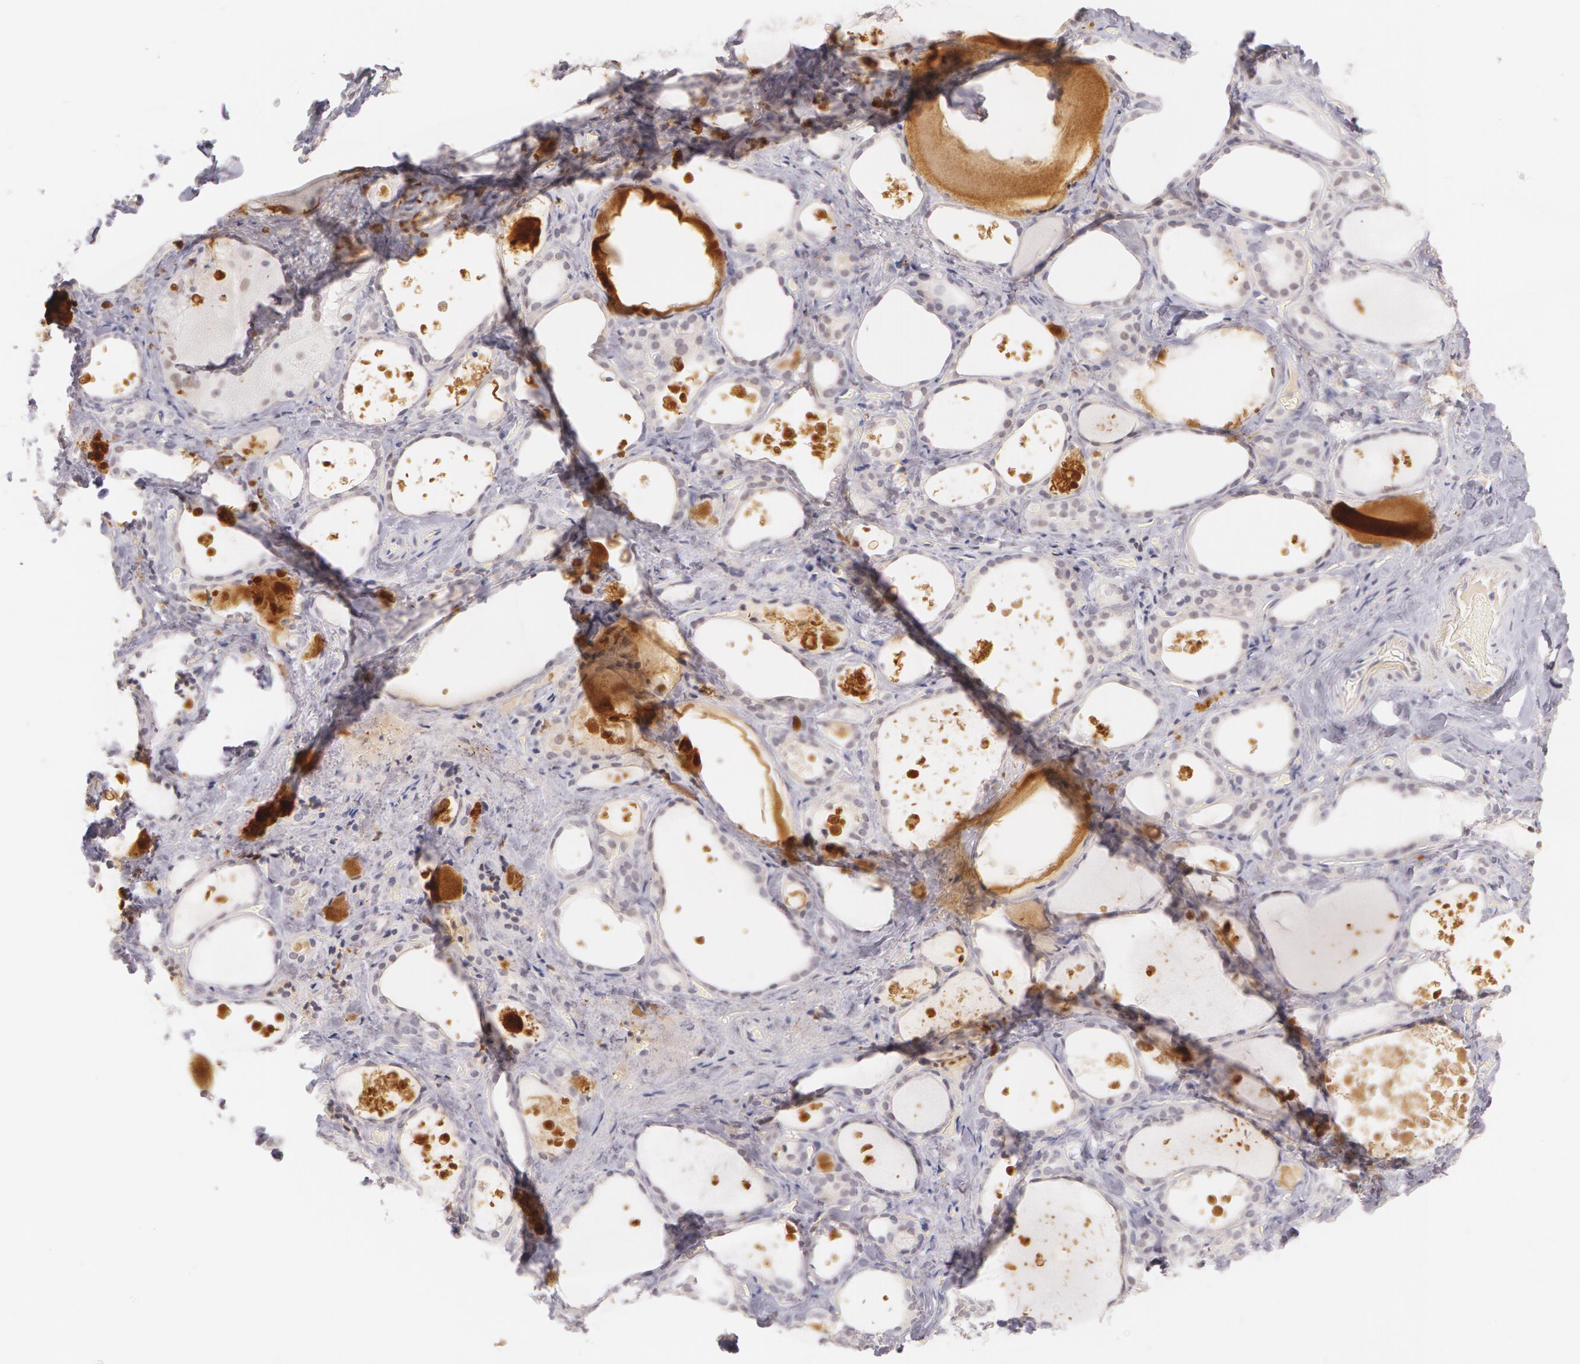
{"staining": {"intensity": "negative", "quantity": "none", "location": "none"}, "tissue": "thyroid gland", "cell_type": "Glandular cells", "image_type": "normal", "snomed": [{"axis": "morphology", "description": "Normal tissue, NOS"}, {"axis": "topography", "description": "Thyroid gland"}], "caption": "High power microscopy micrograph of an immunohistochemistry (IHC) image of benign thyroid gland, revealing no significant positivity in glandular cells.", "gene": "LBP", "patient": {"sex": "female", "age": 75}}